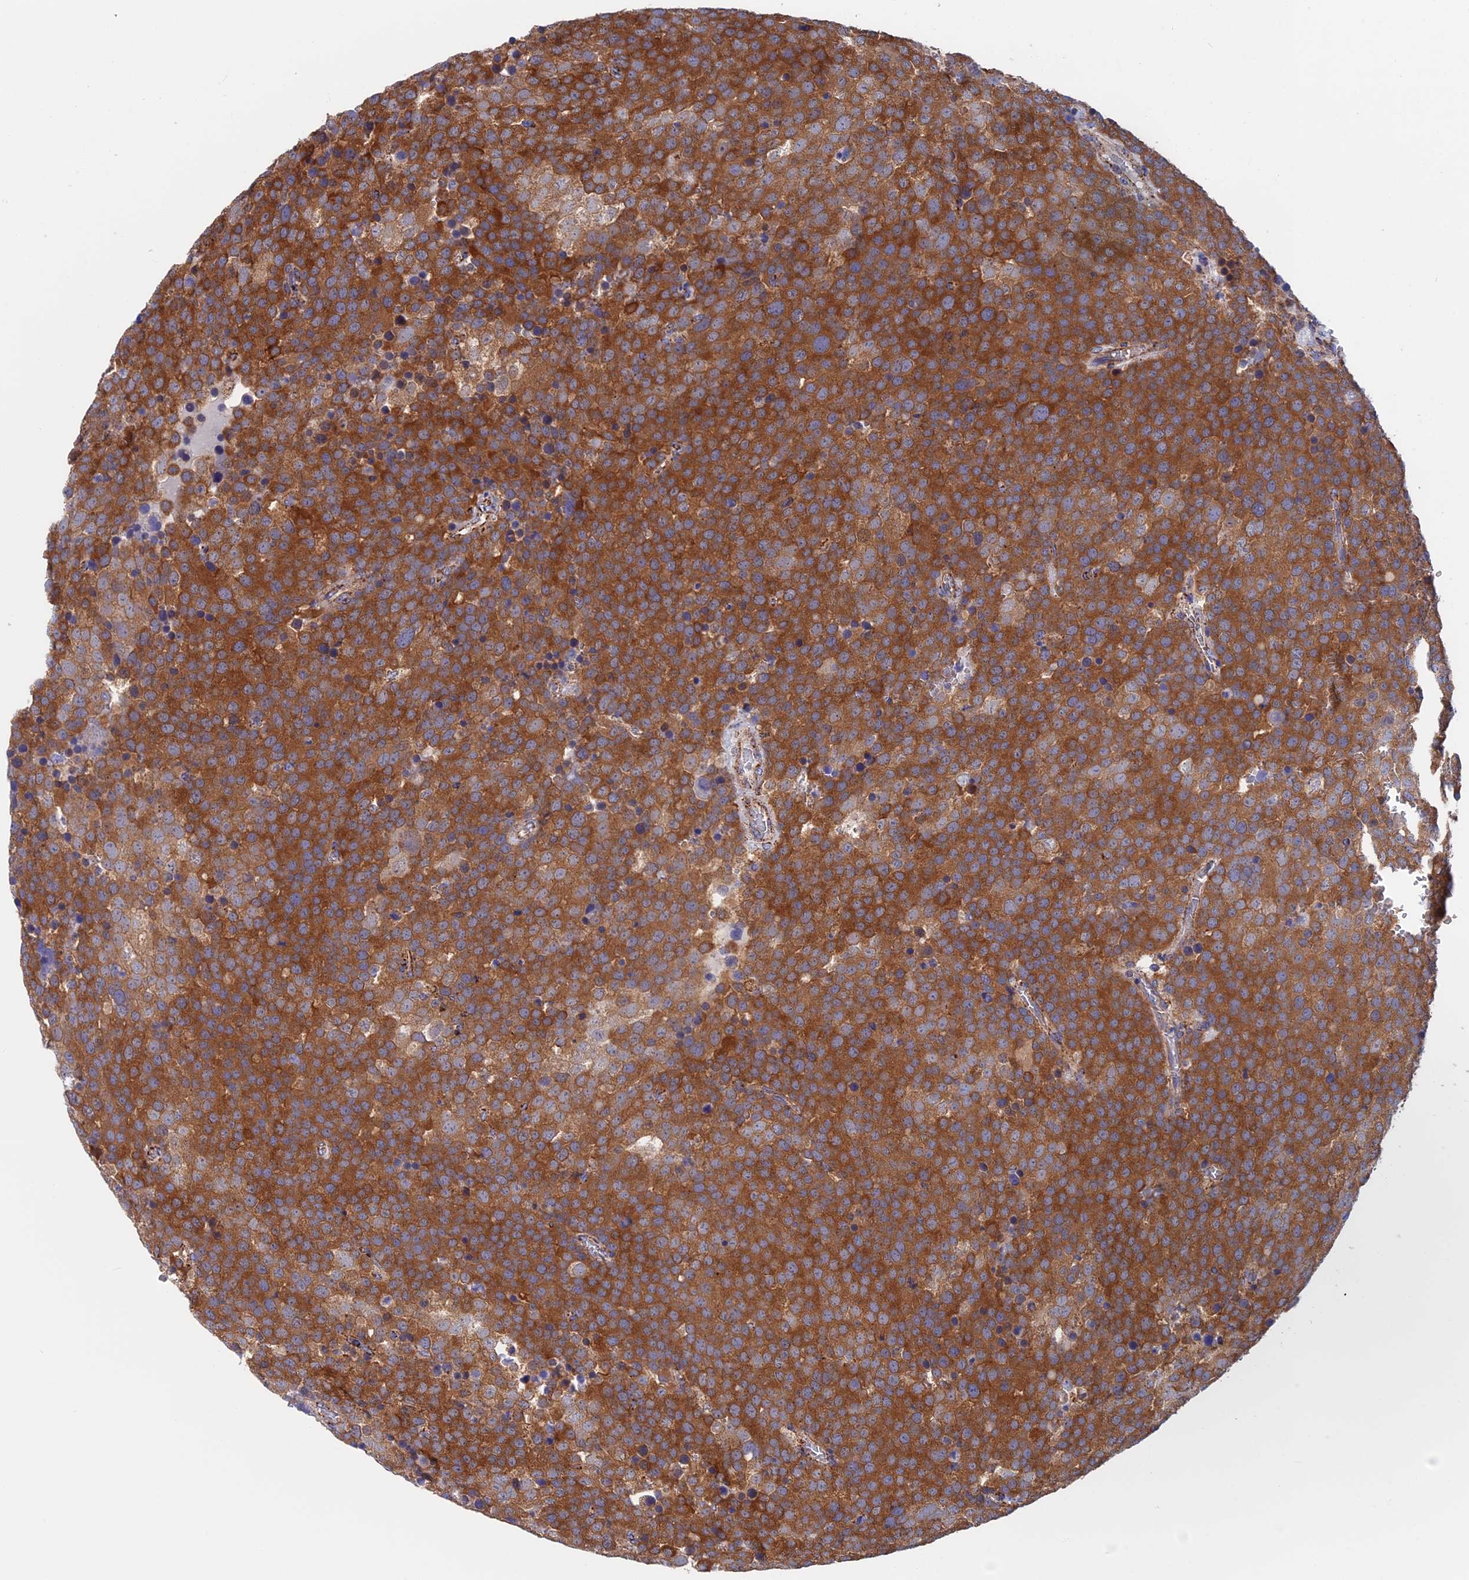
{"staining": {"intensity": "strong", "quantity": ">75%", "location": "cytoplasmic/membranous"}, "tissue": "testis cancer", "cell_type": "Tumor cells", "image_type": "cancer", "snomed": [{"axis": "morphology", "description": "Seminoma, NOS"}, {"axis": "topography", "description": "Testis"}], "caption": "DAB (3,3'-diaminobenzidine) immunohistochemical staining of human seminoma (testis) shows strong cytoplasmic/membranous protein expression in approximately >75% of tumor cells.", "gene": "WDR83", "patient": {"sex": "male", "age": 71}}